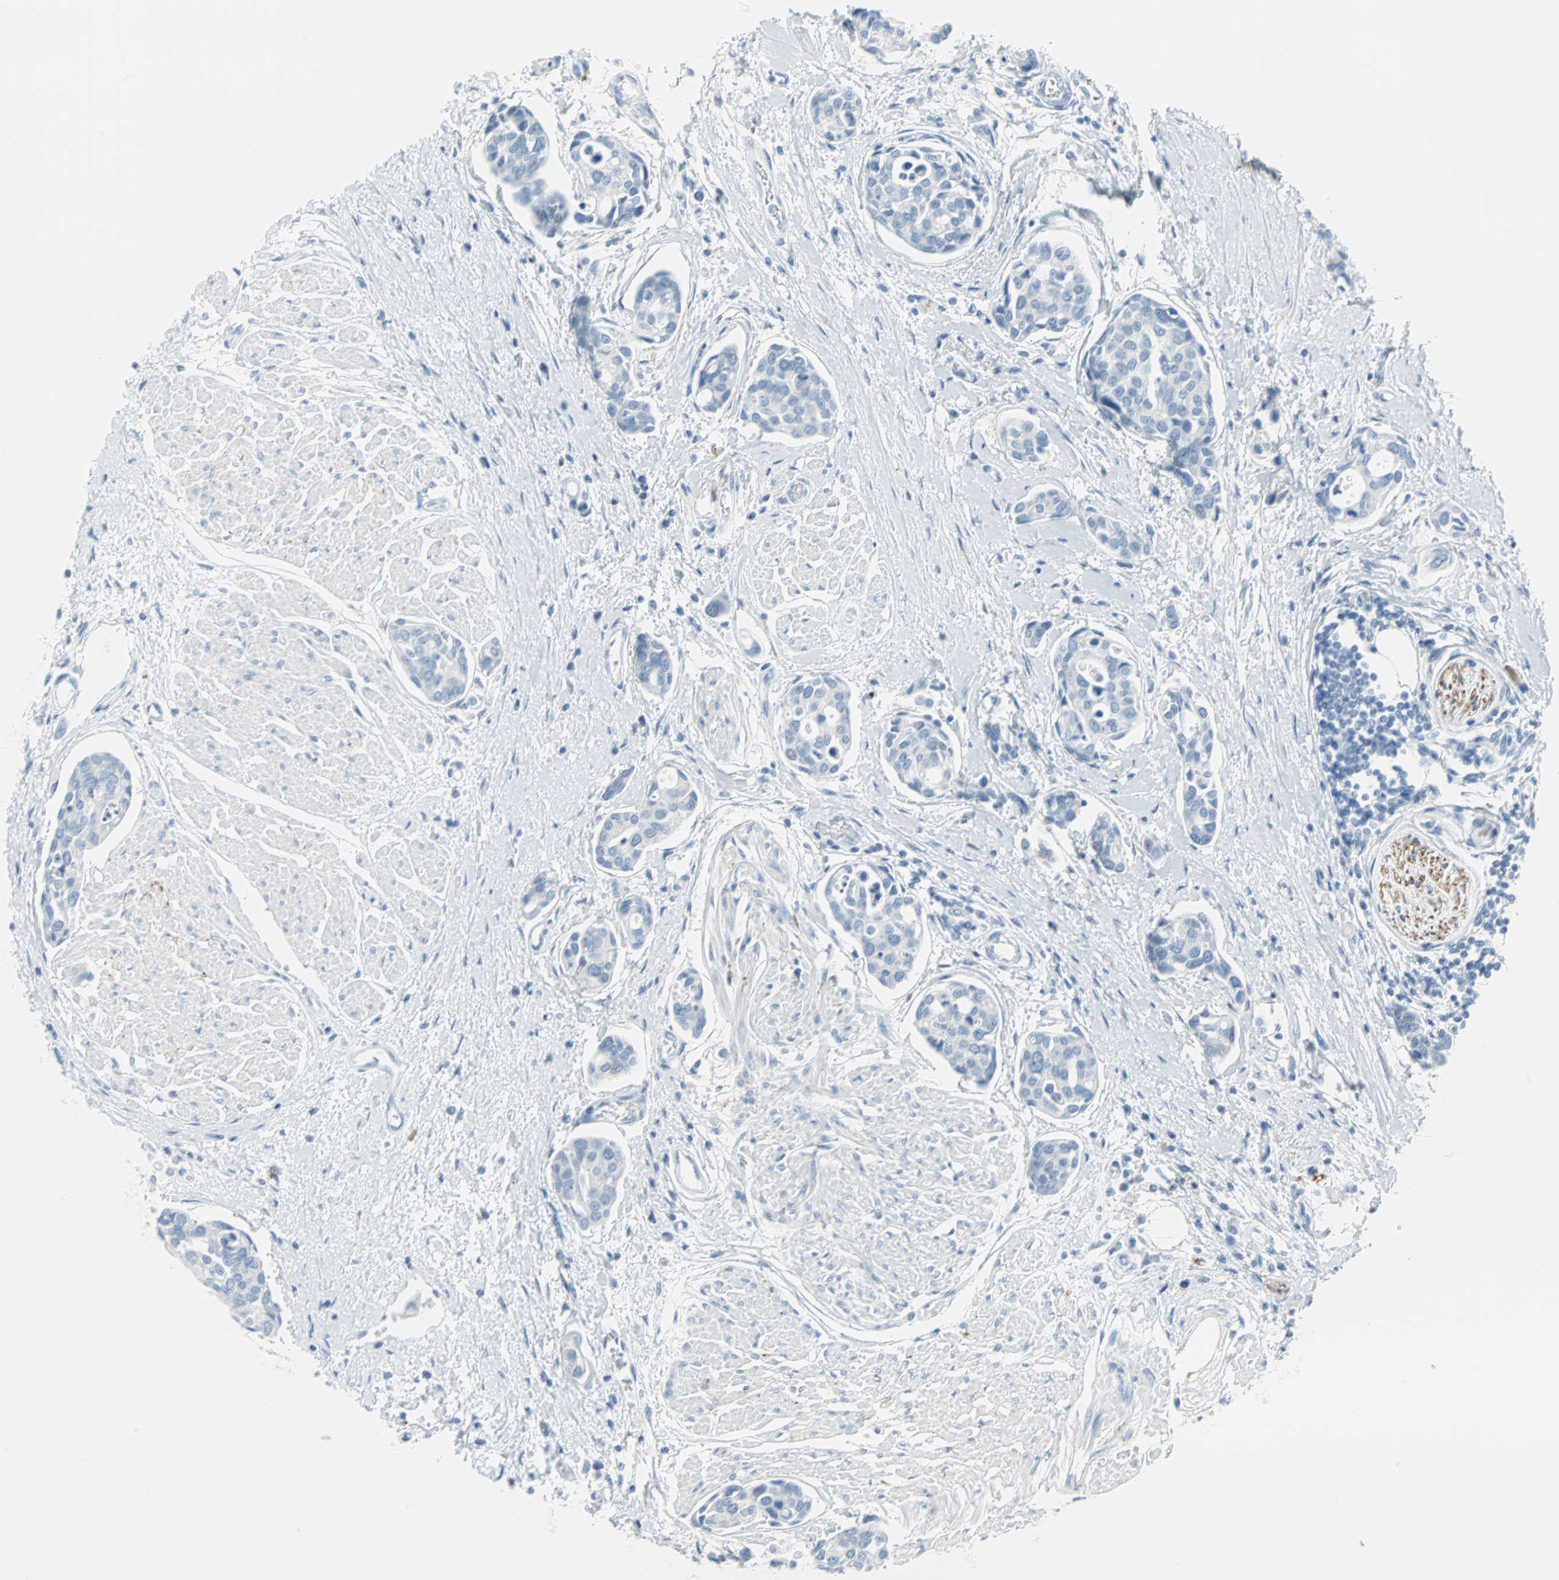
{"staining": {"intensity": "negative", "quantity": "none", "location": "none"}, "tissue": "urothelial cancer", "cell_type": "Tumor cells", "image_type": "cancer", "snomed": [{"axis": "morphology", "description": "Urothelial carcinoma, High grade"}, {"axis": "topography", "description": "Urinary bladder"}], "caption": "A high-resolution micrograph shows immunohistochemistry (IHC) staining of urothelial cancer, which demonstrates no significant expression in tumor cells. Nuclei are stained in blue.", "gene": "STX1A", "patient": {"sex": "male", "age": 78}}